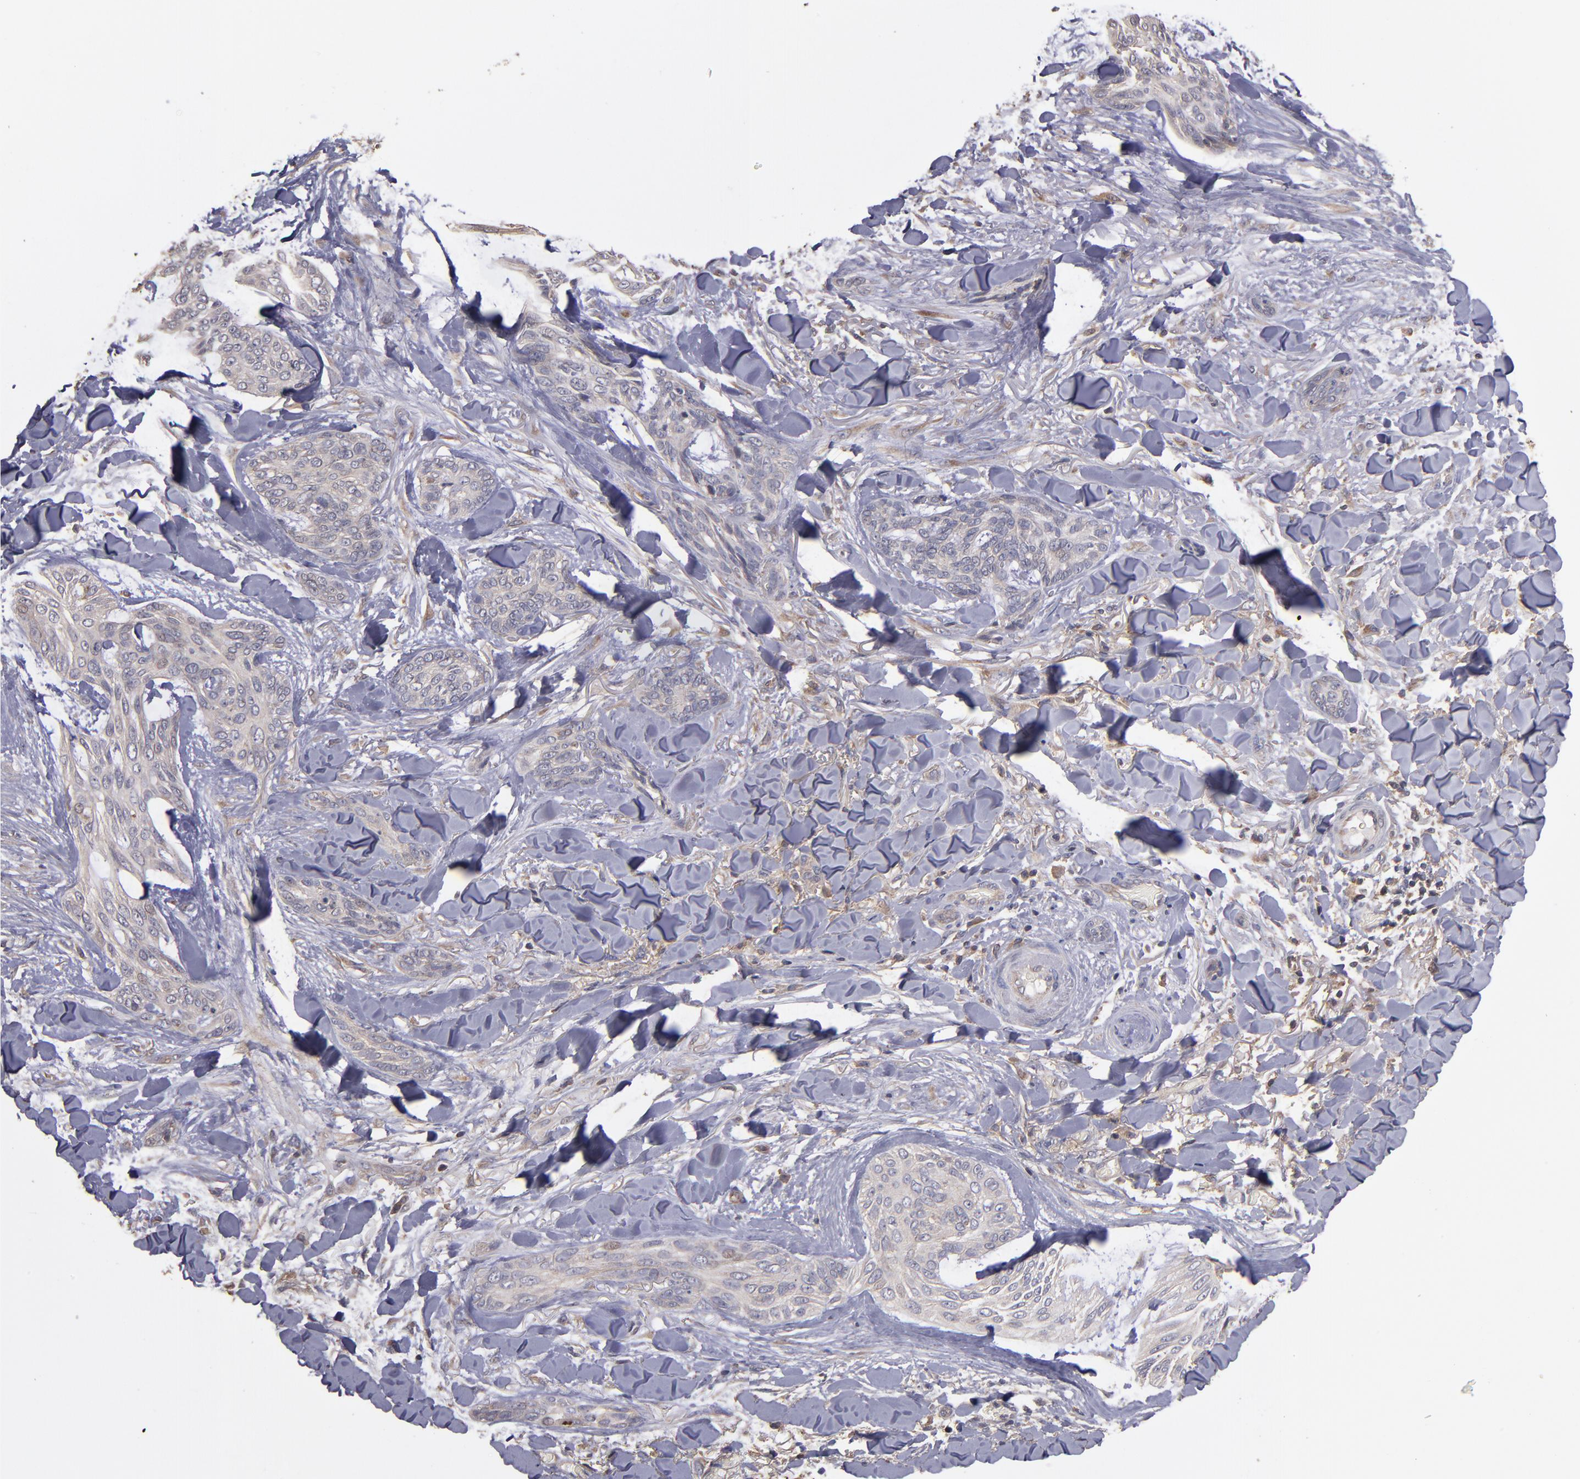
{"staining": {"intensity": "weak", "quantity": "25%-75%", "location": "cytoplasmic/membranous"}, "tissue": "skin cancer", "cell_type": "Tumor cells", "image_type": "cancer", "snomed": [{"axis": "morphology", "description": "Normal tissue, NOS"}, {"axis": "morphology", "description": "Basal cell carcinoma"}, {"axis": "topography", "description": "Skin"}], "caption": "Weak cytoplasmic/membranous positivity for a protein is present in approximately 25%-75% of tumor cells of basal cell carcinoma (skin) using immunohistochemistry.", "gene": "NF2", "patient": {"sex": "female", "age": 71}}